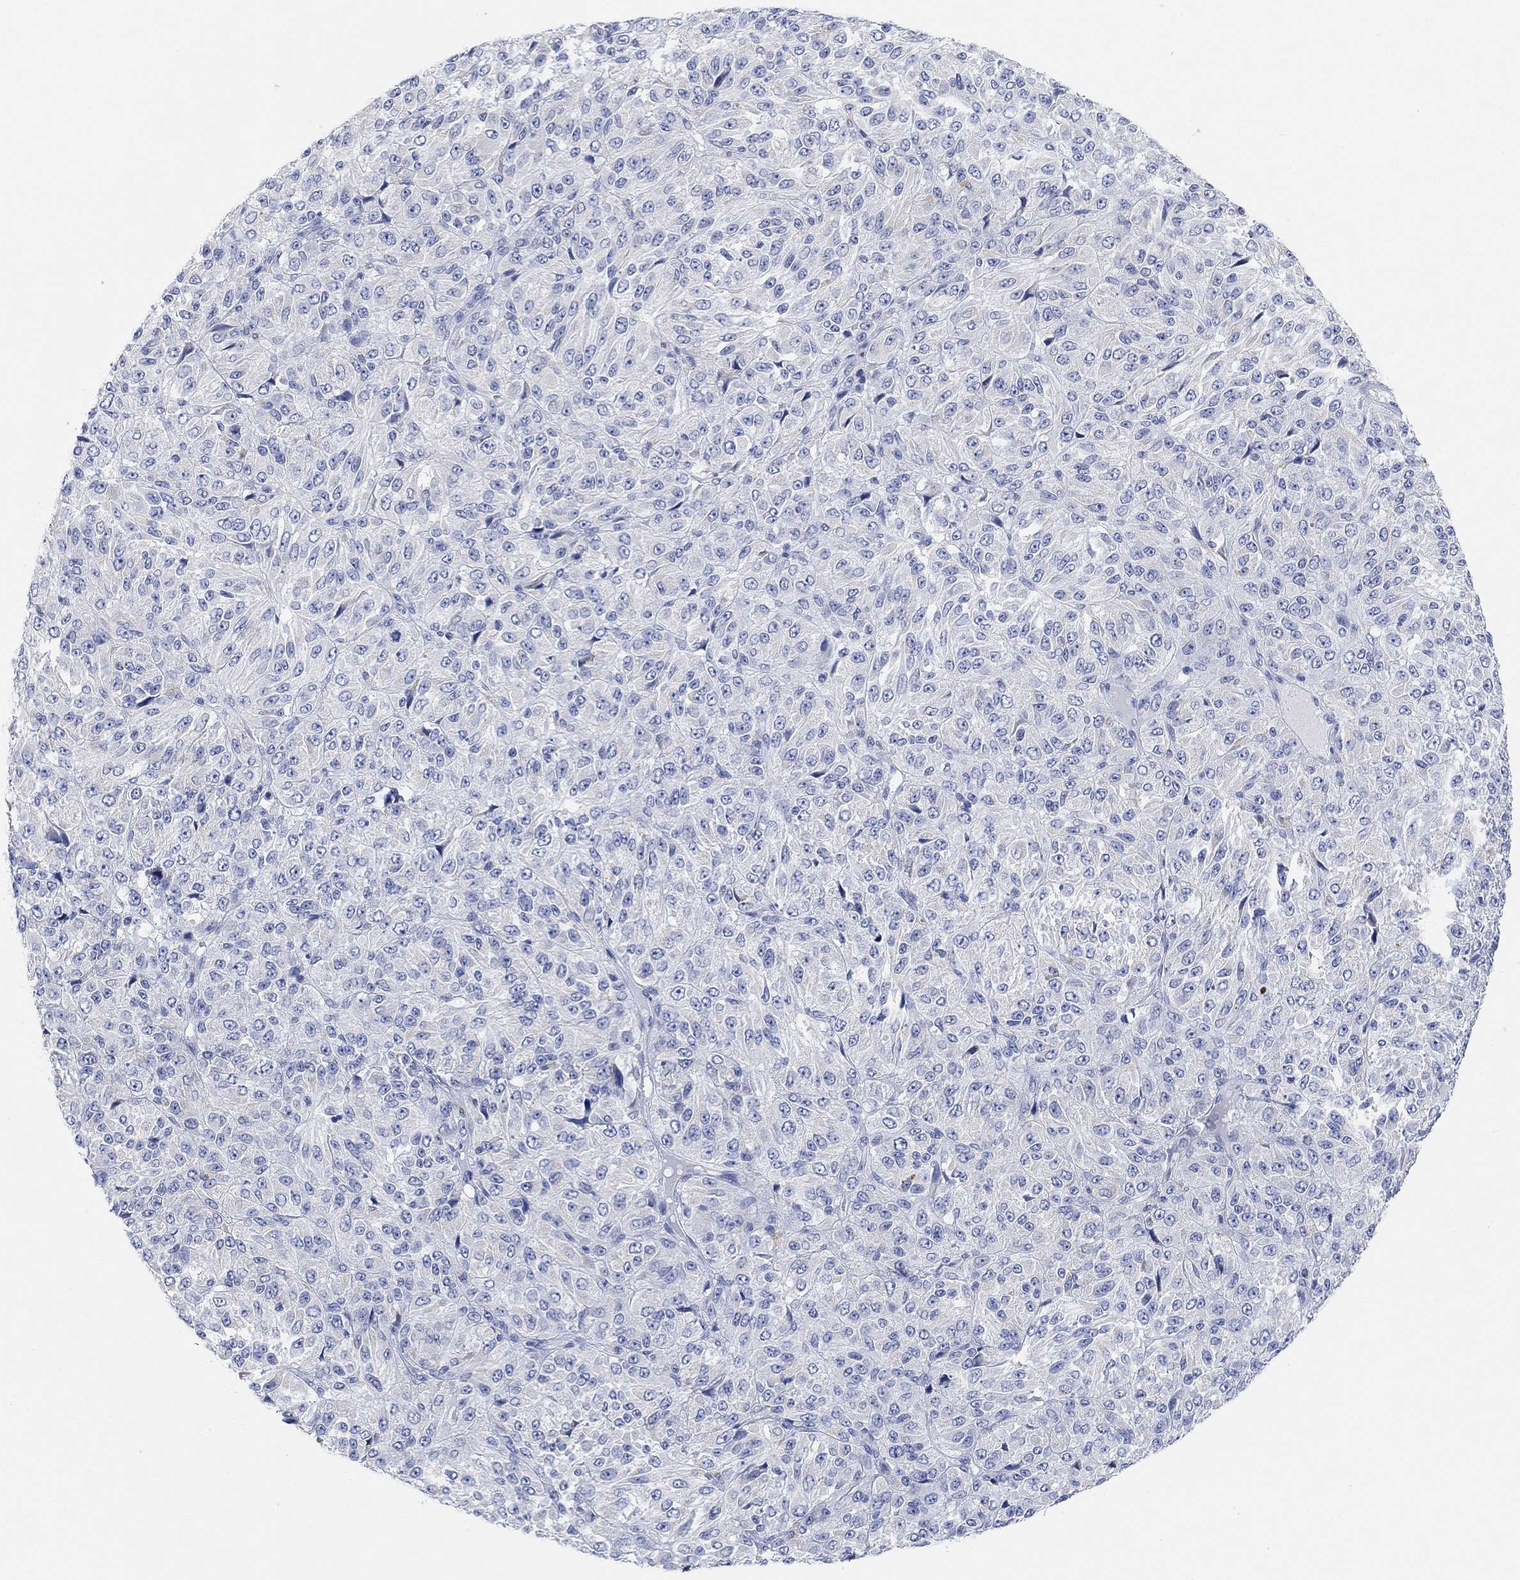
{"staining": {"intensity": "negative", "quantity": "none", "location": "none"}, "tissue": "melanoma", "cell_type": "Tumor cells", "image_type": "cancer", "snomed": [{"axis": "morphology", "description": "Malignant melanoma, Metastatic site"}, {"axis": "topography", "description": "Brain"}], "caption": "Immunohistochemistry (IHC) micrograph of neoplastic tissue: melanoma stained with DAB (3,3'-diaminobenzidine) reveals no significant protein staining in tumor cells.", "gene": "VAT1L", "patient": {"sex": "female", "age": 56}}